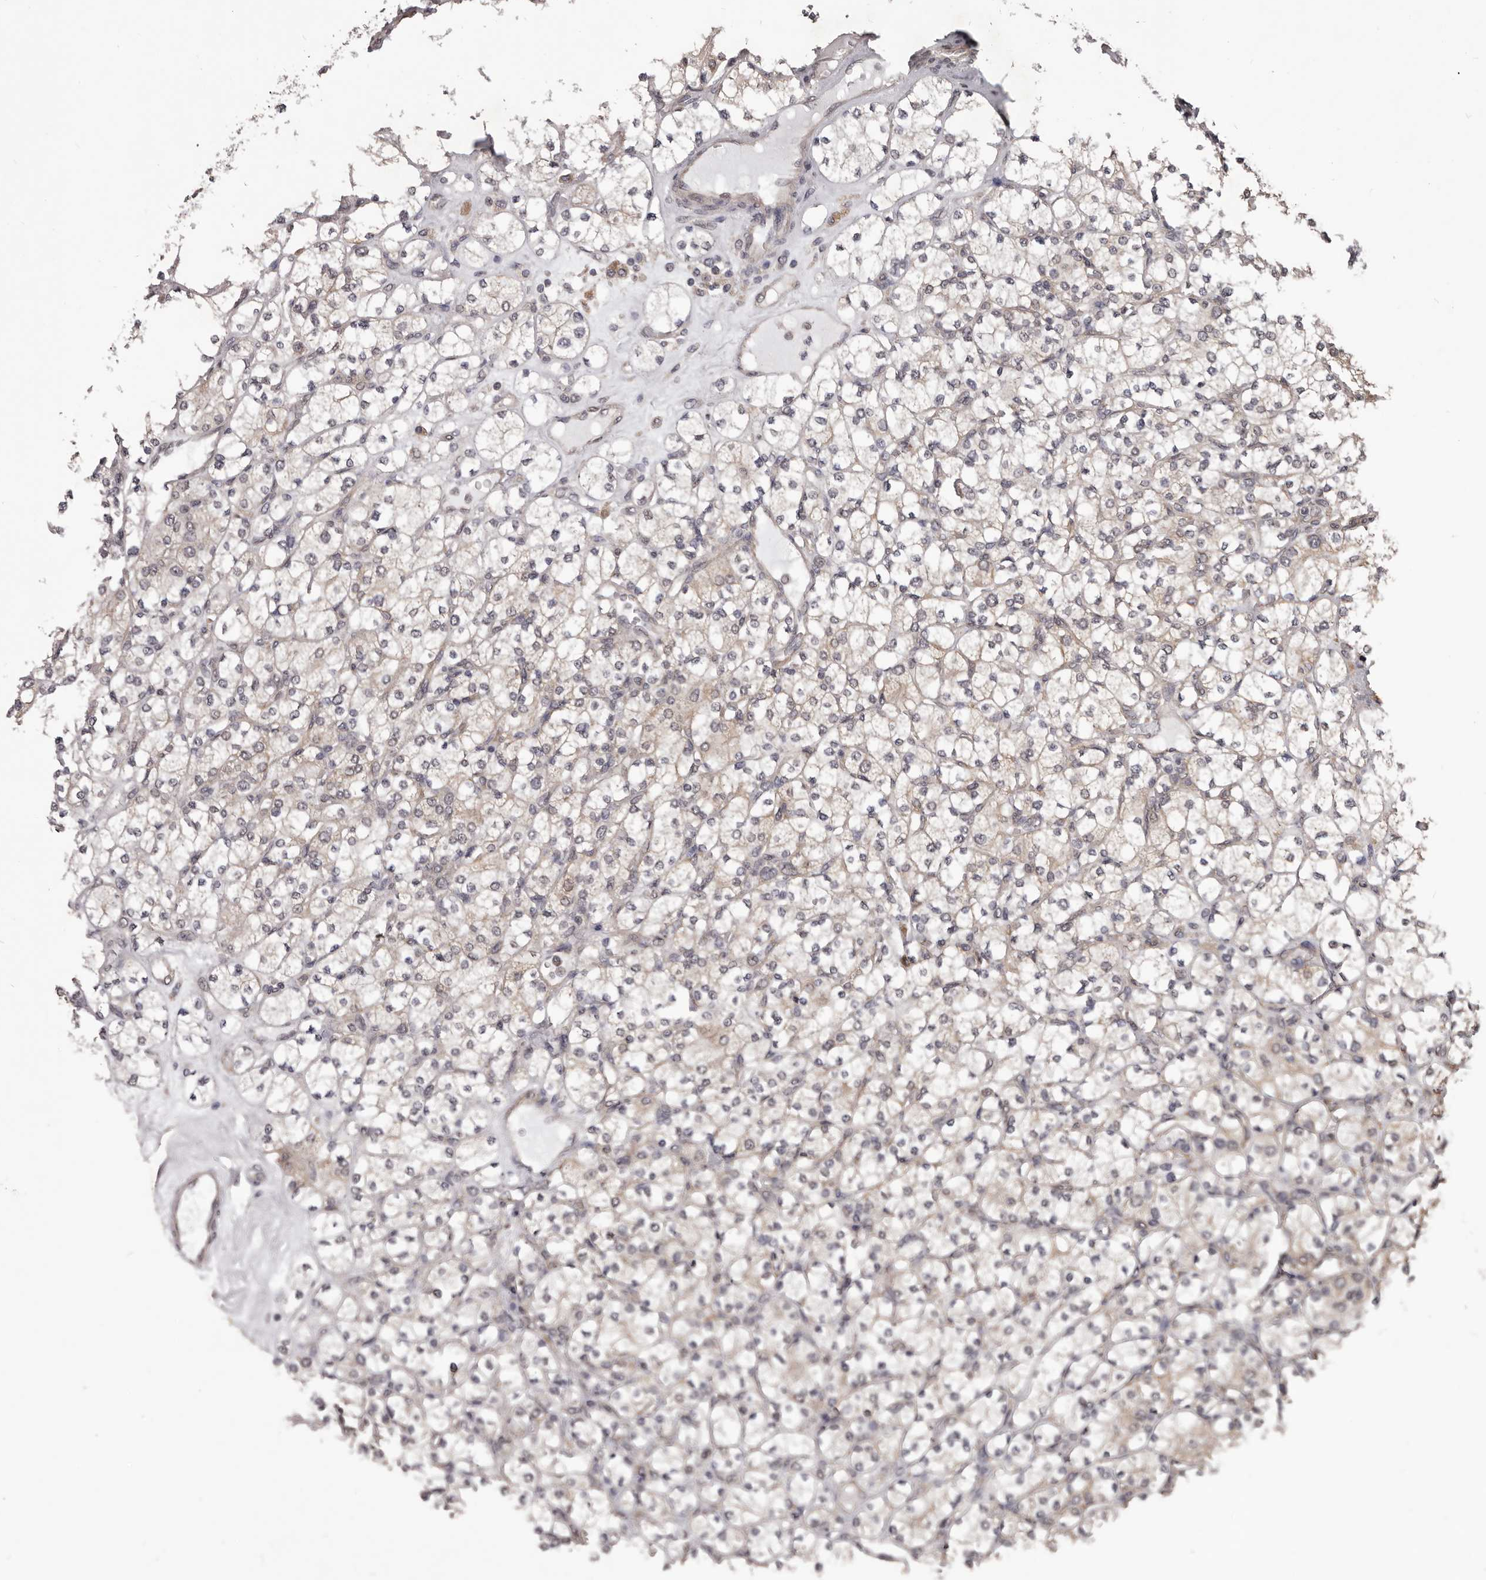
{"staining": {"intensity": "weak", "quantity": "<25%", "location": "cytoplasmic/membranous"}, "tissue": "renal cancer", "cell_type": "Tumor cells", "image_type": "cancer", "snomed": [{"axis": "morphology", "description": "Adenocarcinoma, NOS"}, {"axis": "topography", "description": "Kidney"}], "caption": "Tumor cells are negative for brown protein staining in adenocarcinoma (renal).", "gene": "CELF3", "patient": {"sex": "male", "age": 77}}